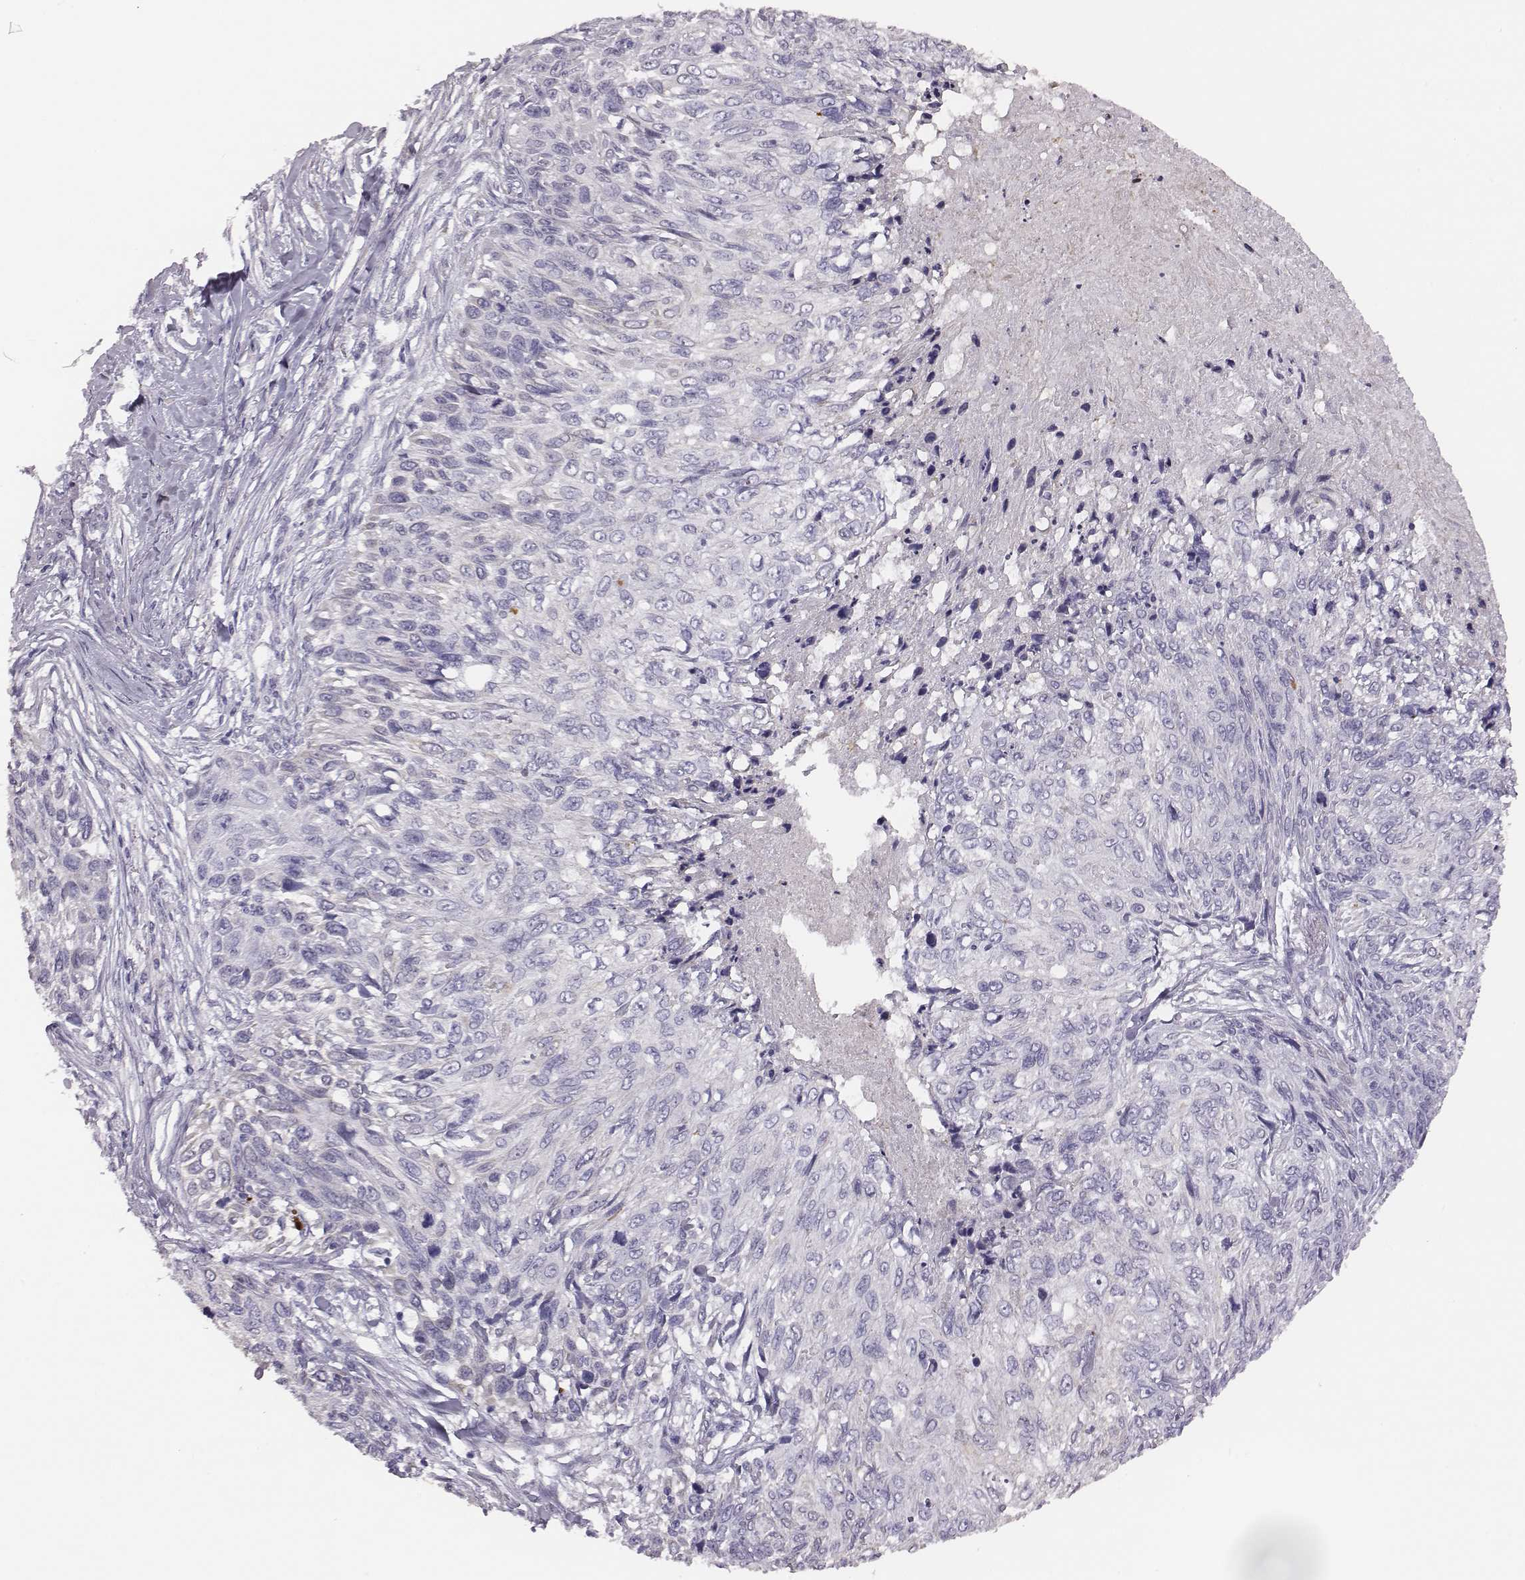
{"staining": {"intensity": "negative", "quantity": "none", "location": "none"}, "tissue": "skin cancer", "cell_type": "Tumor cells", "image_type": "cancer", "snomed": [{"axis": "morphology", "description": "Squamous cell carcinoma, NOS"}, {"axis": "topography", "description": "Skin"}], "caption": "Immunohistochemistry (IHC) of human squamous cell carcinoma (skin) reveals no positivity in tumor cells.", "gene": "GUCA1A", "patient": {"sex": "male", "age": 92}}